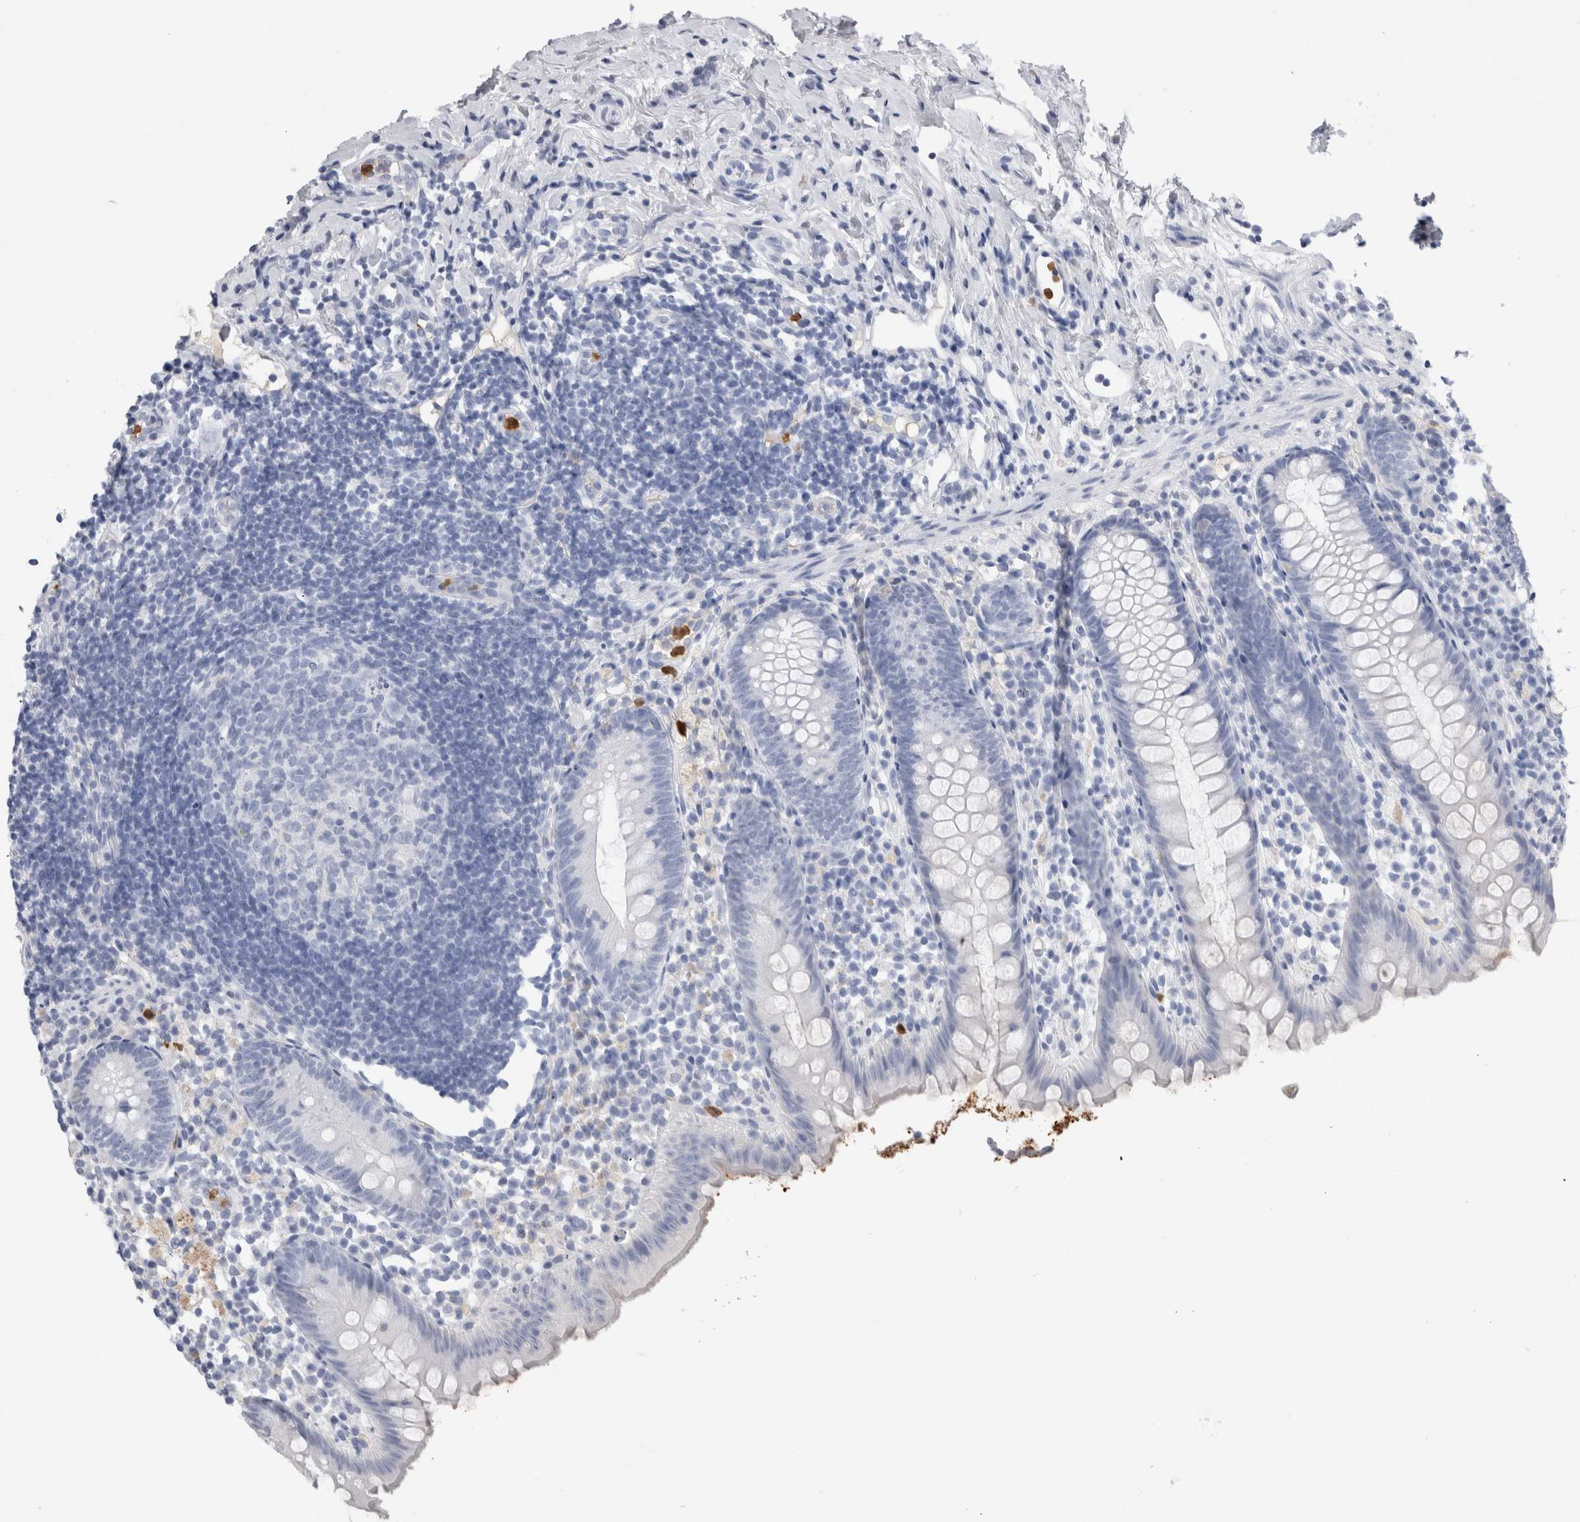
{"staining": {"intensity": "negative", "quantity": "none", "location": "none"}, "tissue": "appendix", "cell_type": "Glandular cells", "image_type": "normal", "snomed": [{"axis": "morphology", "description": "Normal tissue, NOS"}, {"axis": "topography", "description": "Appendix"}], "caption": "Appendix stained for a protein using IHC shows no expression glandular cells.", "gene": "S100A12", "patient": {"sex": "female", "age": 20}}